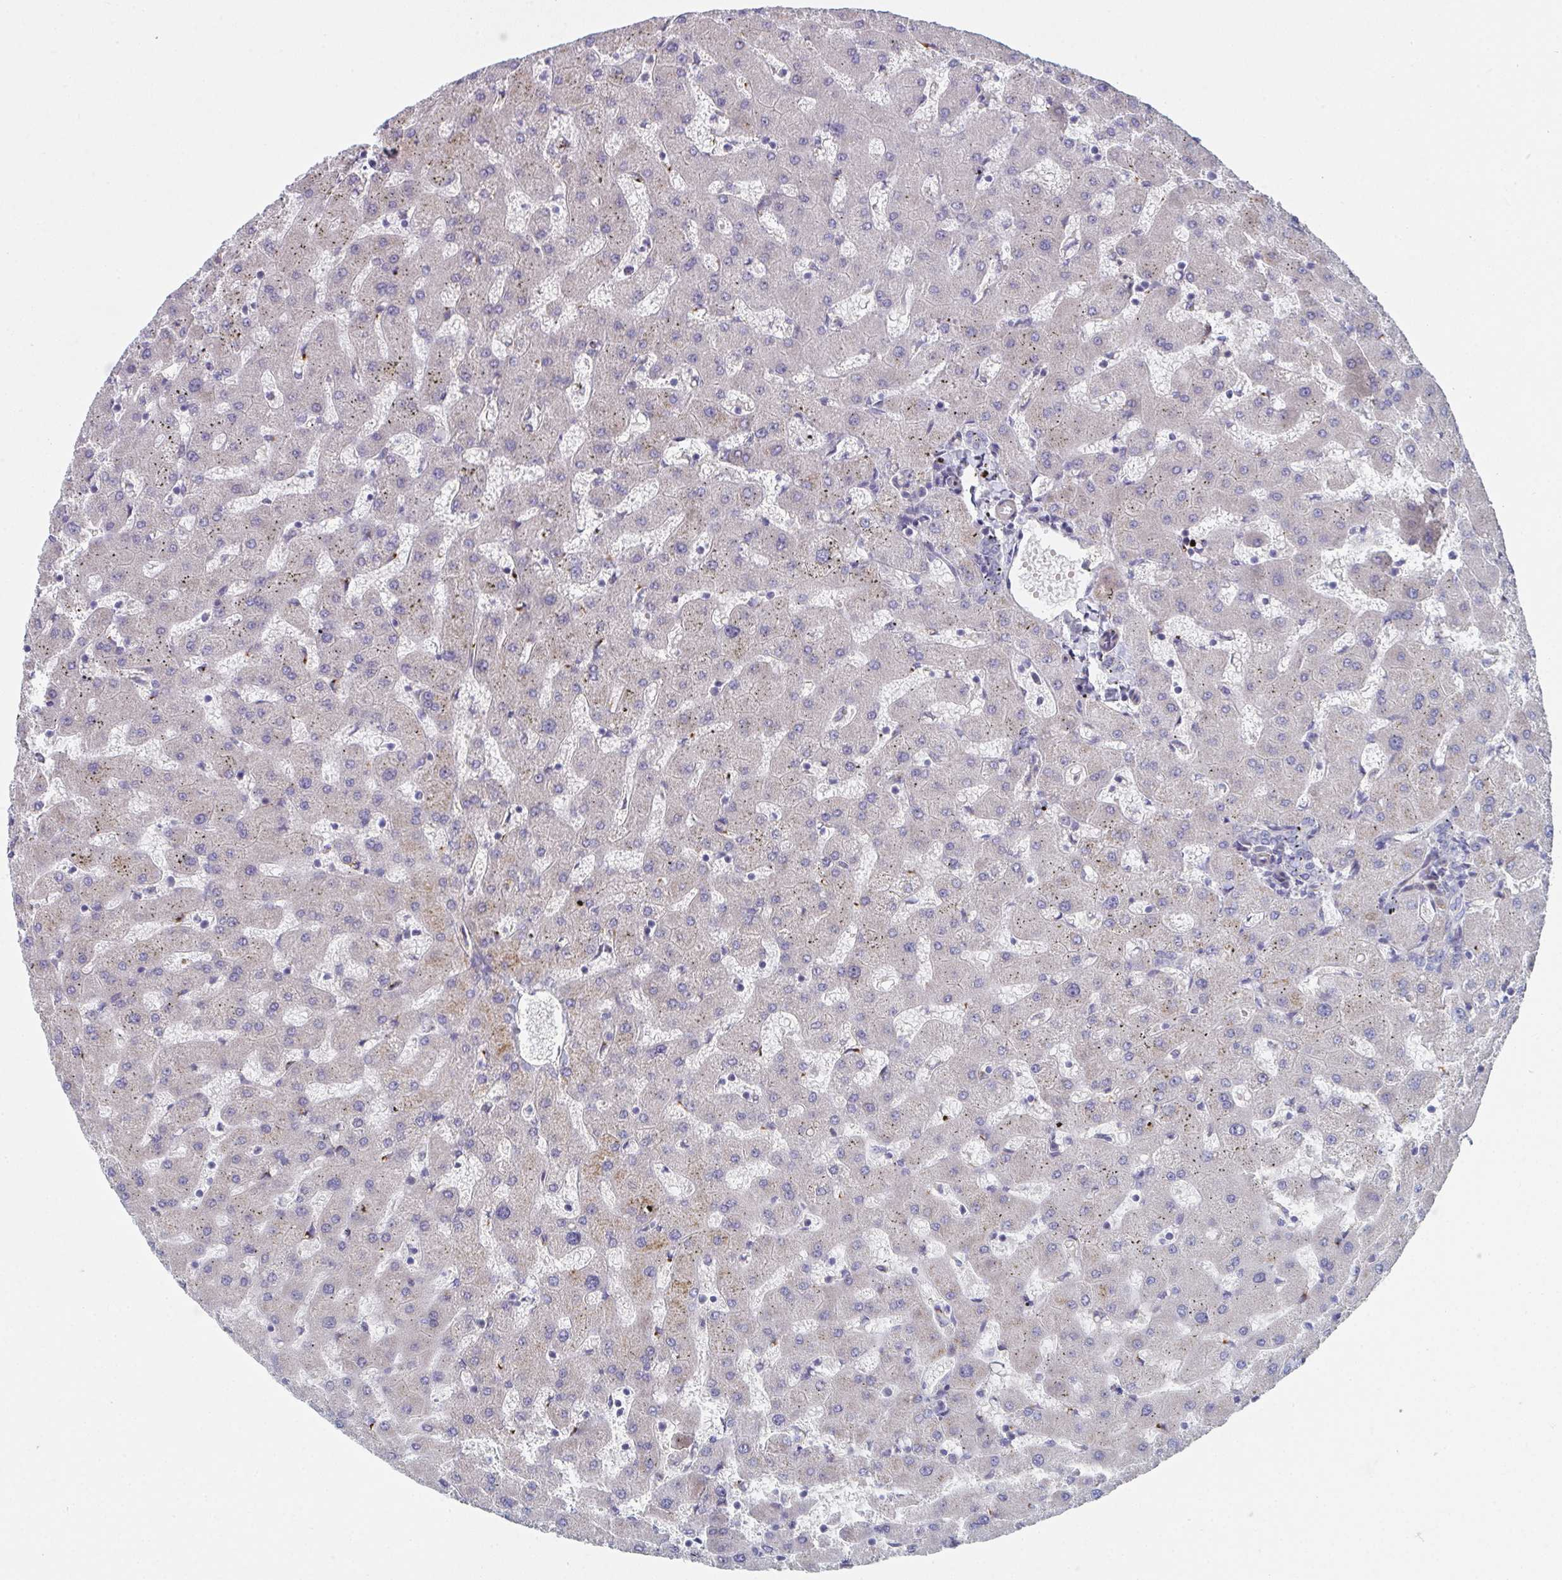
{"staining": {"intensity": "negative", "quantity": "none", "location": "none"}, "tissue": "liver", "cell_type": "Cholangiocytes", "image_type": "normal", "snomed": [{"axis": "morphology", "description": "Normal tissue, NOS"}, {"axis": "topography", "description": "Liver"}], "caption": "Human liver stained for a protein using immunohistochemistry exhibits no staining in cholangiocytes.", "gene": "VWDE", "patient": {"sex": "female", "age": 63}}